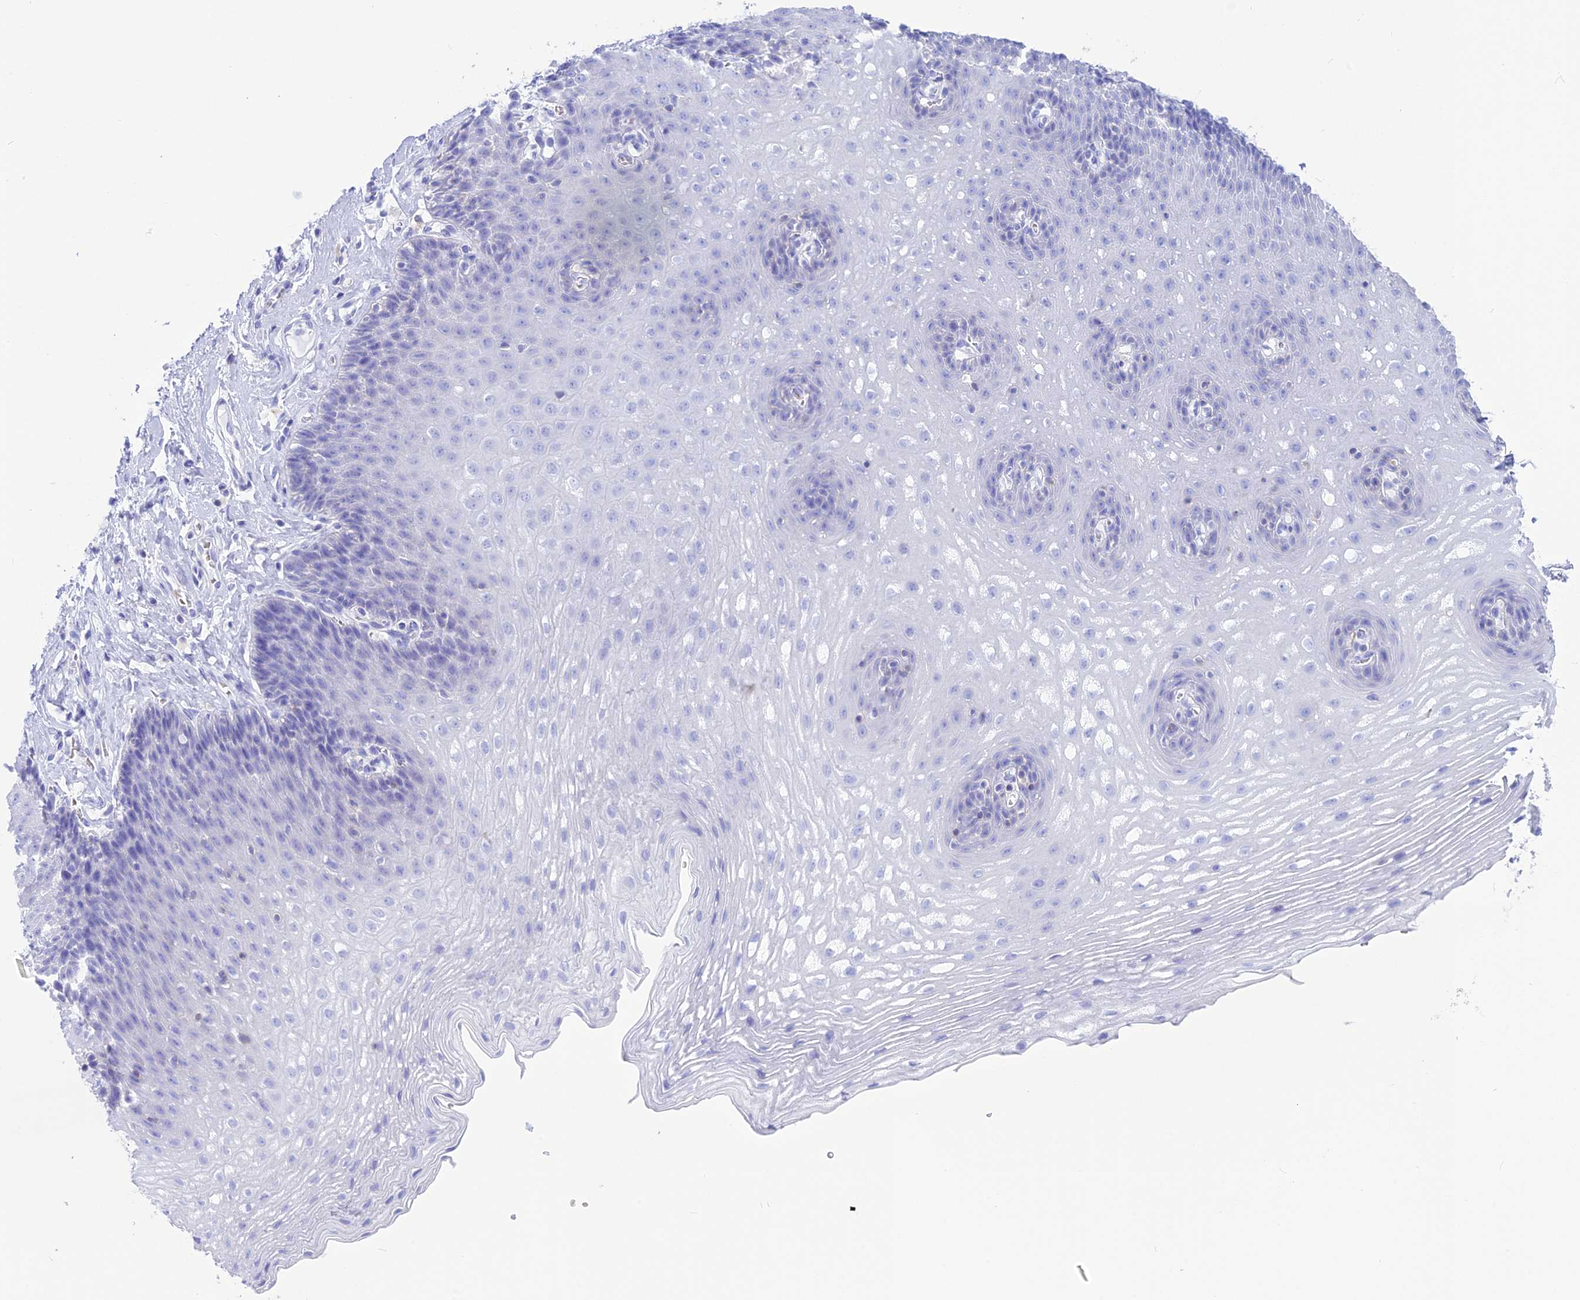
{"staining": {"intensity": "negative", "quantity": "none", "location": "none"}, "tissue": "esophagus", "cell_type": "Squamous epithelial cells", "image_type": "normal", "snomed": [{"axis": "morphology", "description": "Normal tissue, NOS"}, {"axis": "topography", "description": "Esophagus"}], "caption": "Squamous epithelial cells show no significant expression in benign esophagus.", "gene": "GLYATL1B", "patient": {"sex": "female", "age": 66}}